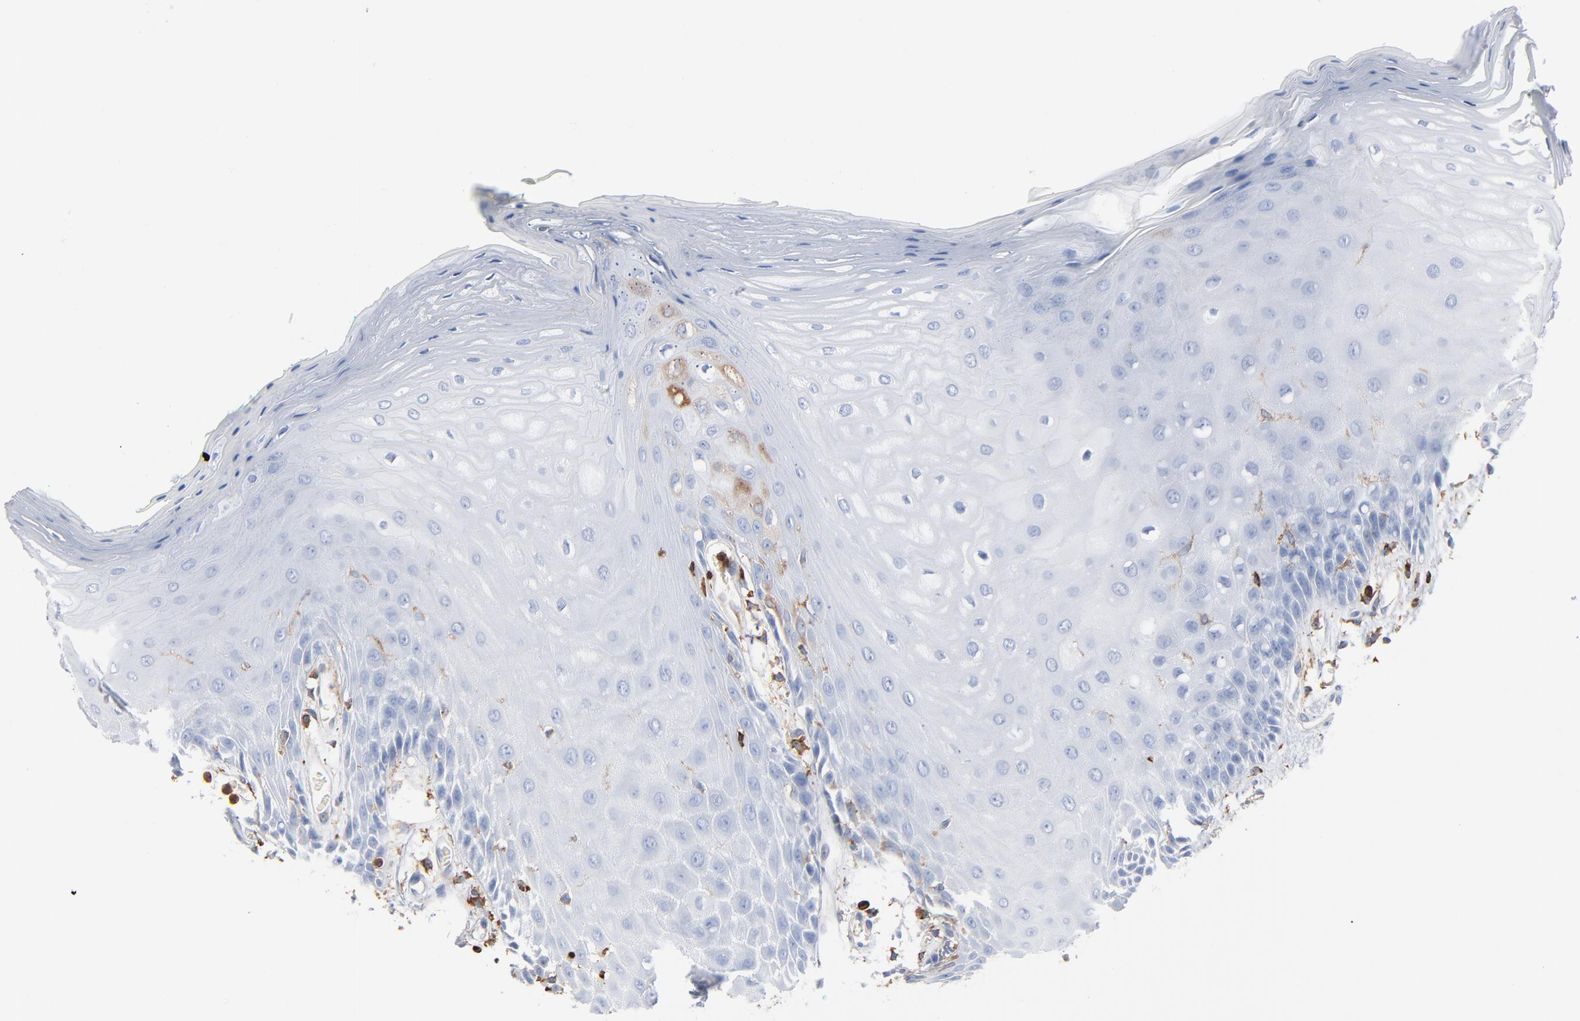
{"staining": {"intensity": "negative", "quantity": "none", "location": "none"}, "tissue": "oral mucosa", "cell_type": "Squamous epithelial cells", "image_type": "normal", "snomed": [{"axis": "morphology", "description": "Normal tissue, NOS"}, {"axis": "morphology", "description": "Squamous cell carcinoma, NOS"}, {"axis": "topography", "description": "Skeletal muscle"}, {"axis": "topography", "description": "Oral tissue"}, {"axis": "topography", "description": "Head-Neck"}], "caption": "DAB immunohistochemical staining of unremarkable oral mucosa reveals no significant expression in squamous epithelial cells.", "gene": "SH3KBP1", "patient": {"sex": "female", "age": 84}}